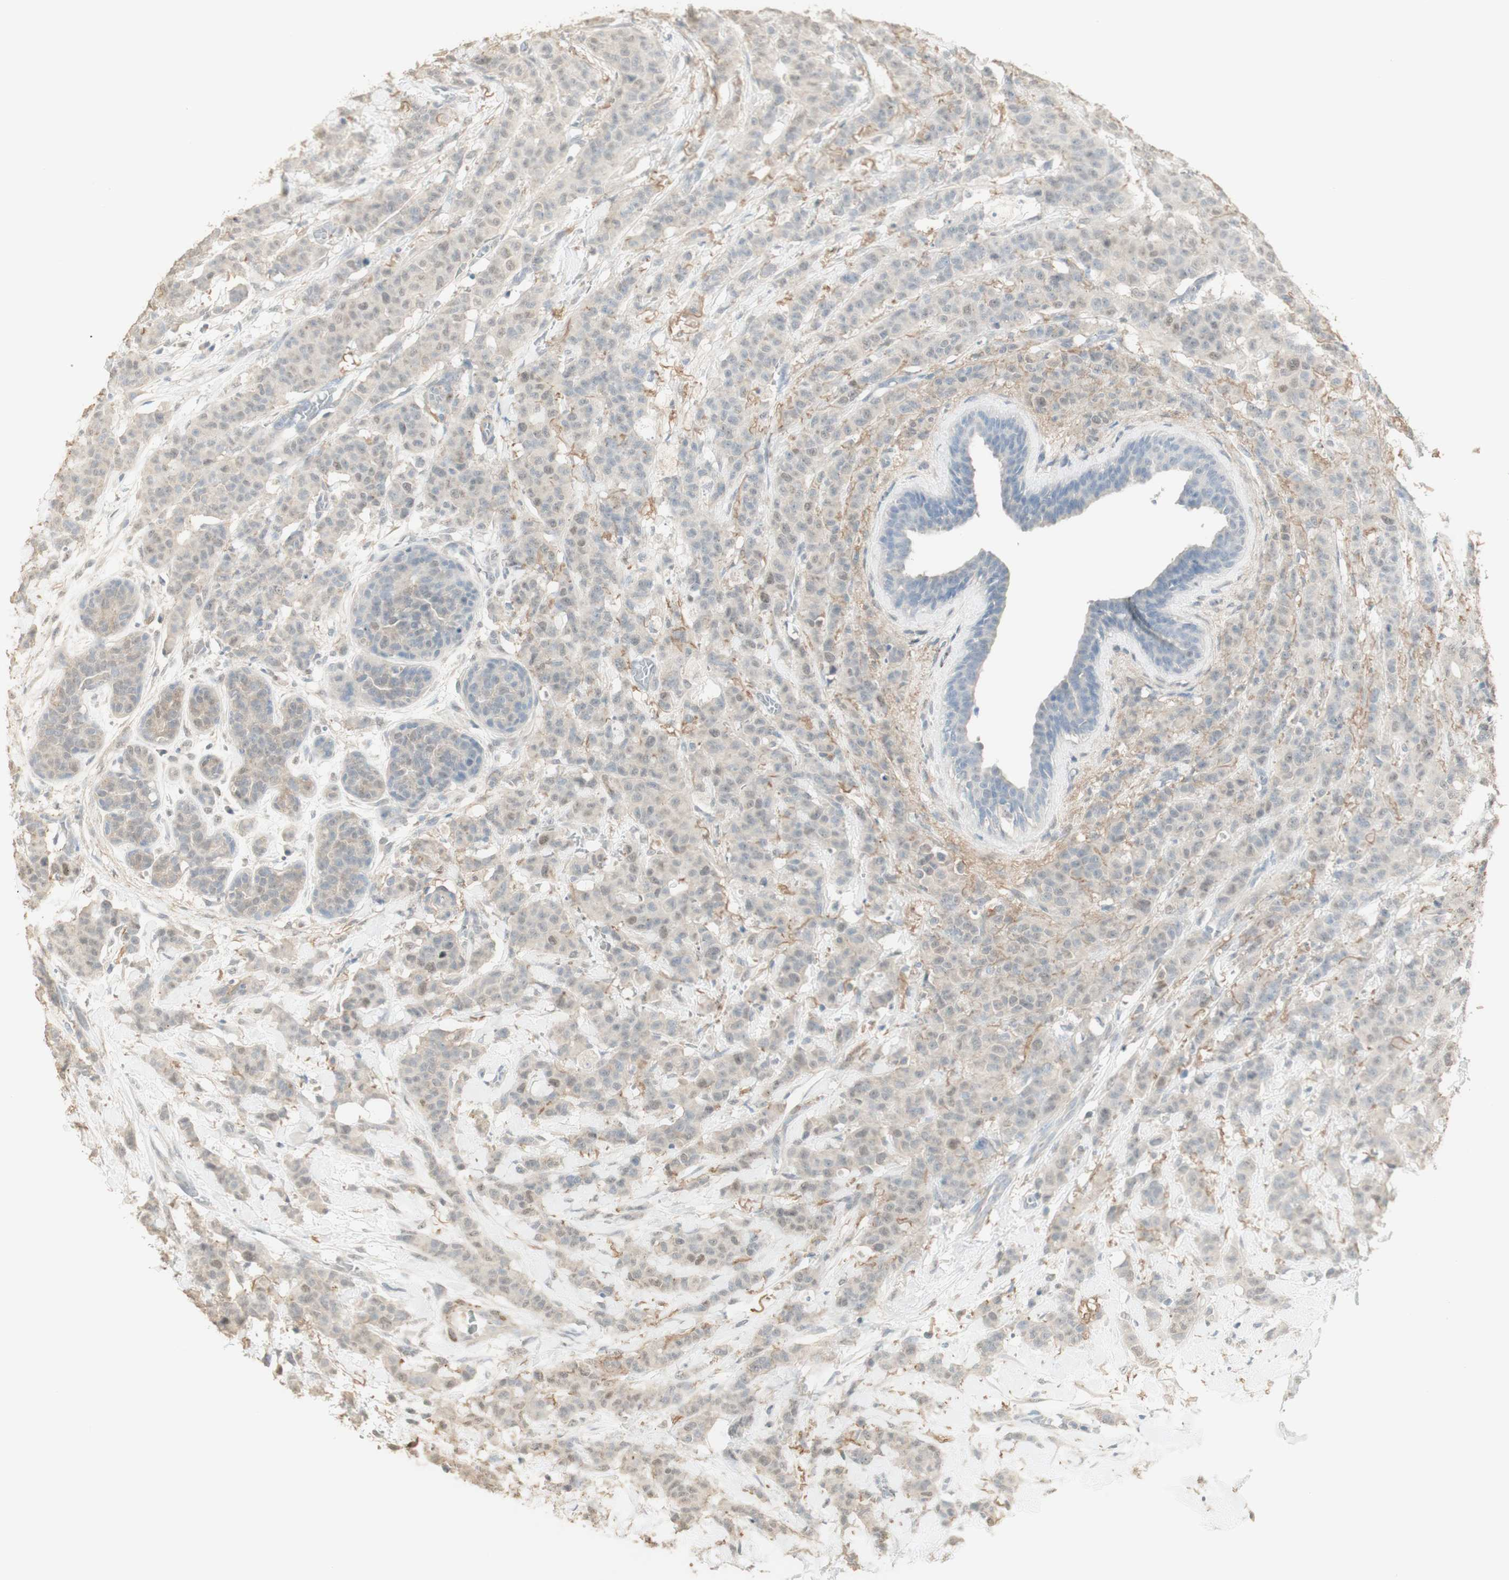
{"staining": {"intensity": "negative", "quantity": "none", "location": "none"}, "tissue": "breast cancer", "cell_type": "Tumor cells", "image_type": "cancer", "snomed": [{"axis": "morphology", "description": "Normal tissue, NOS"}, {"axis": "morphology", "description": "Duct carcinoma"}, {"axis": "topography", "description": "Breast"}], "caption": "Immunohistochemistry (IHC) of breast cancer exhibits no positivity in tumor cells.", "gene": "MUC3A", "patient": {"sex": "female", "age": 40}}